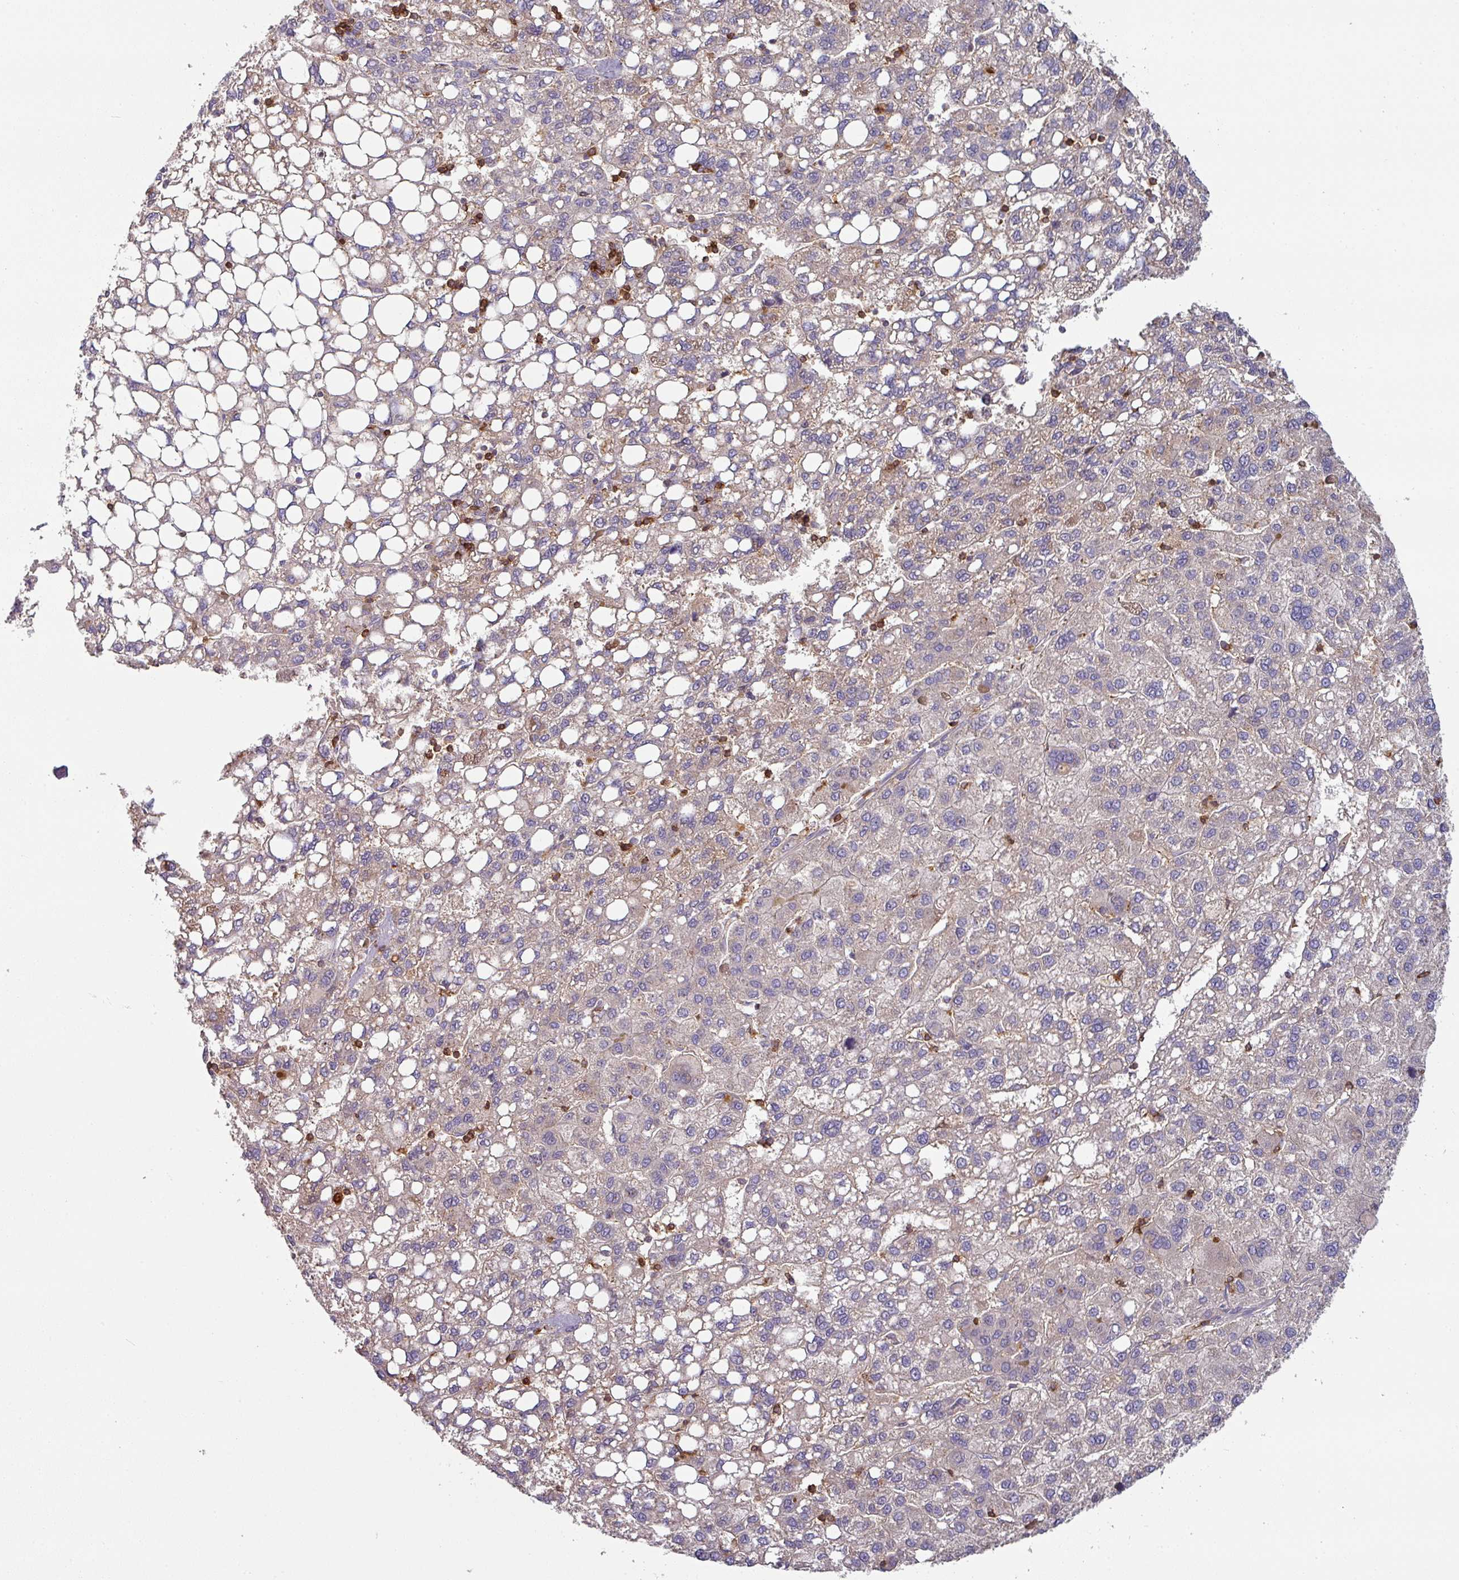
{"staining": {"intensity": "weak", "quantity": ">75%", "location": "cytoplasmic/membranous"}, "tissue": "liver cancer", "cell_type": "Tumor cells", "image_type": "cancer", "snomed": [{"axis": "morphology", "description": "Carcinoma, Hepatocellular, NOS"}, {"axis": "topography", "description": "Liver"}], "caption": "Liver cancer (hepatocellular carcinoma) was stained to show a protein in brown. There is low levels of weak cytoplasmic/membranous positivity in approximately >75% of tumor cells.", "gene": "CD3G", "patient": {"sex": "female", "age": 82}}